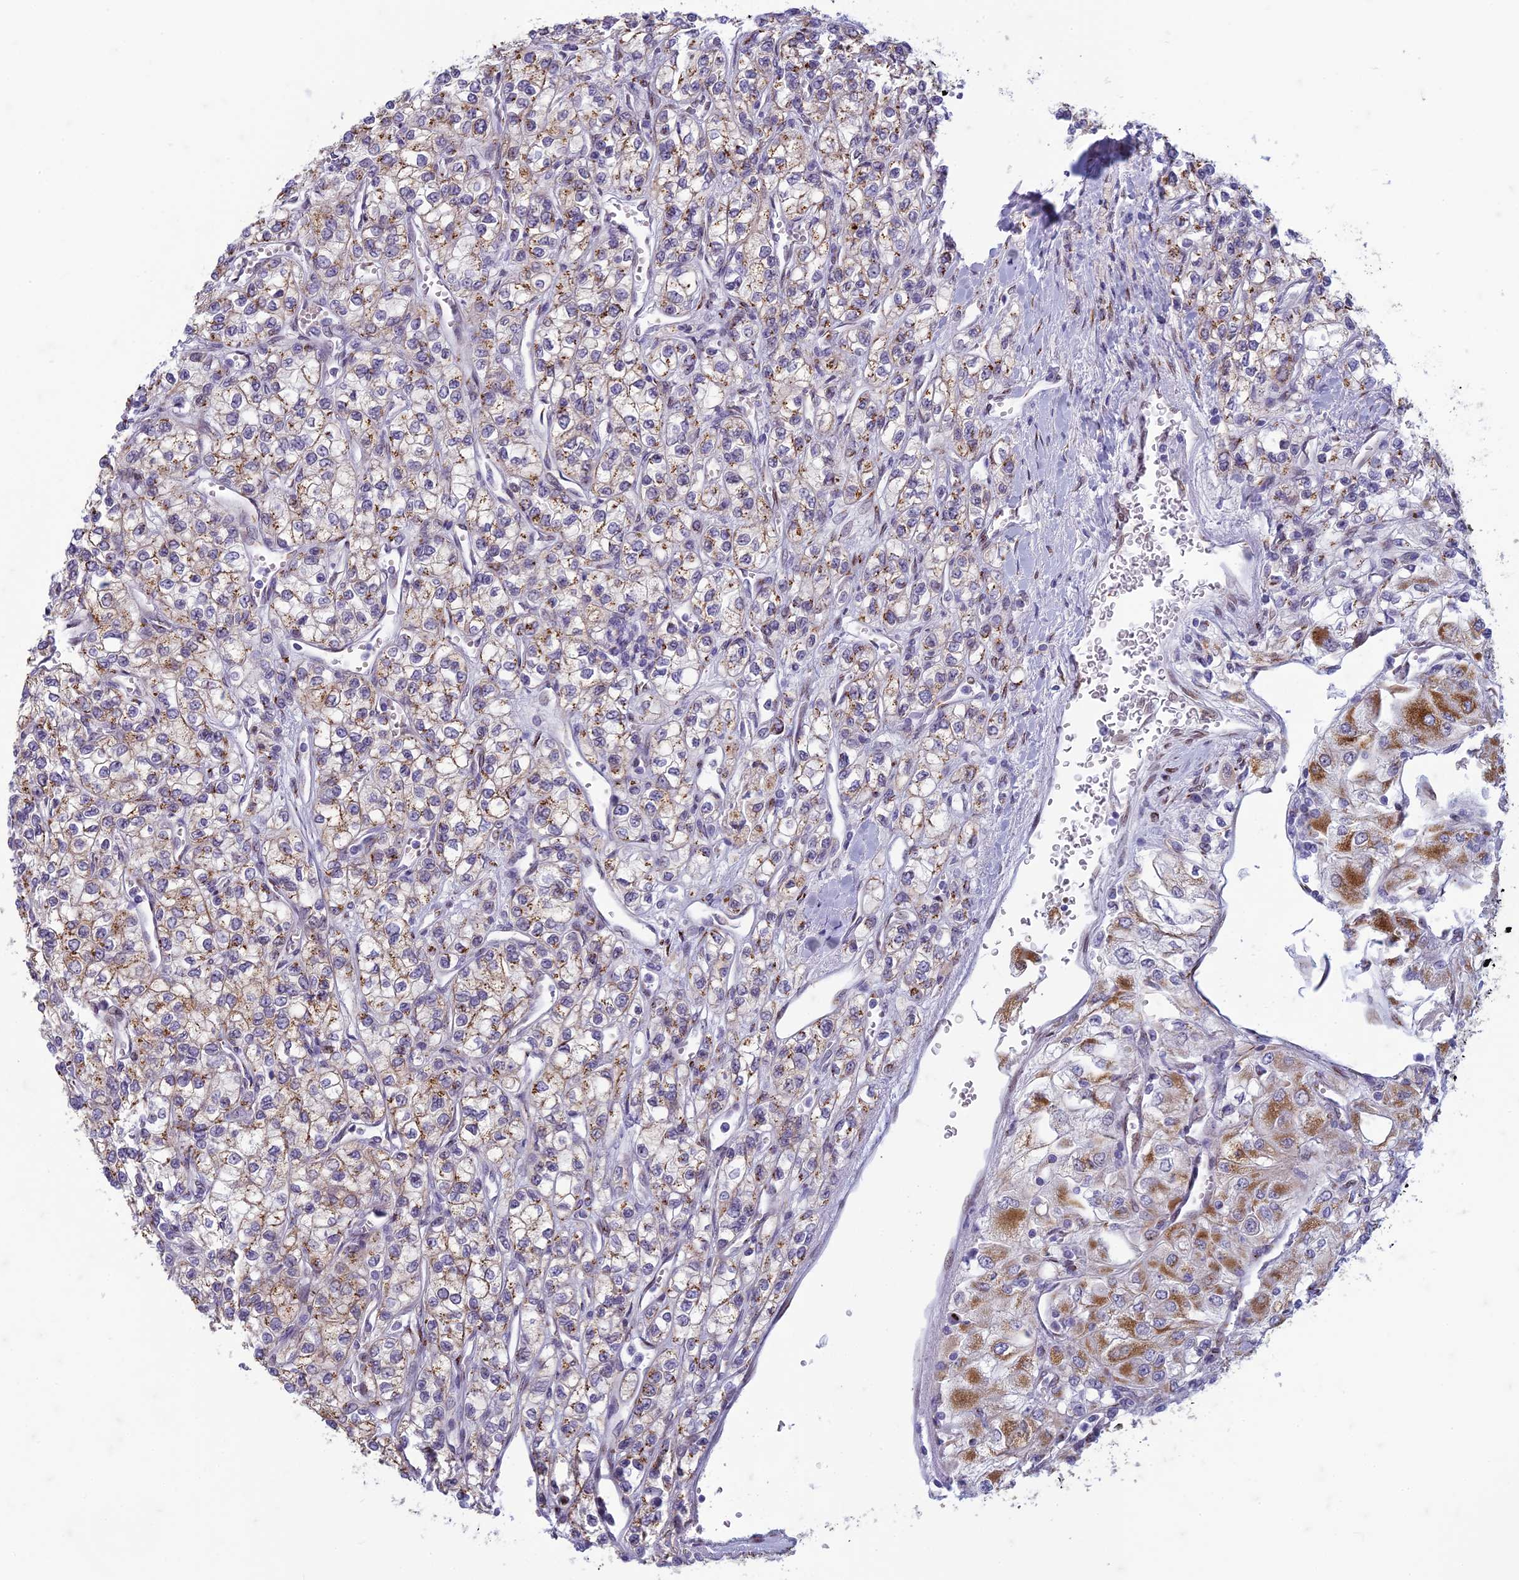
{"staining": {"intensity": "moderate", "quantity": "25%-75%", "location": "cytoplasmic/membranous"}, "tissue": "renal cancer", "cell_type": "Tumor cells", "image_type": "cancer", "snomed": [{"axis": "morphology", "description": "Adenocarcinoma, NOS"}, {"axis": "topography", "description": "Kidney"}], "caption": "Immunohistochemical staining of renal cancer (adenocarcinoma) reveals medium levels of moderate cytoplasmic/membranous positivity in approximately 25%-75% of tumor cells.", "gene": "FAM3C", "patient": {"sex": "male", "age": 80}}